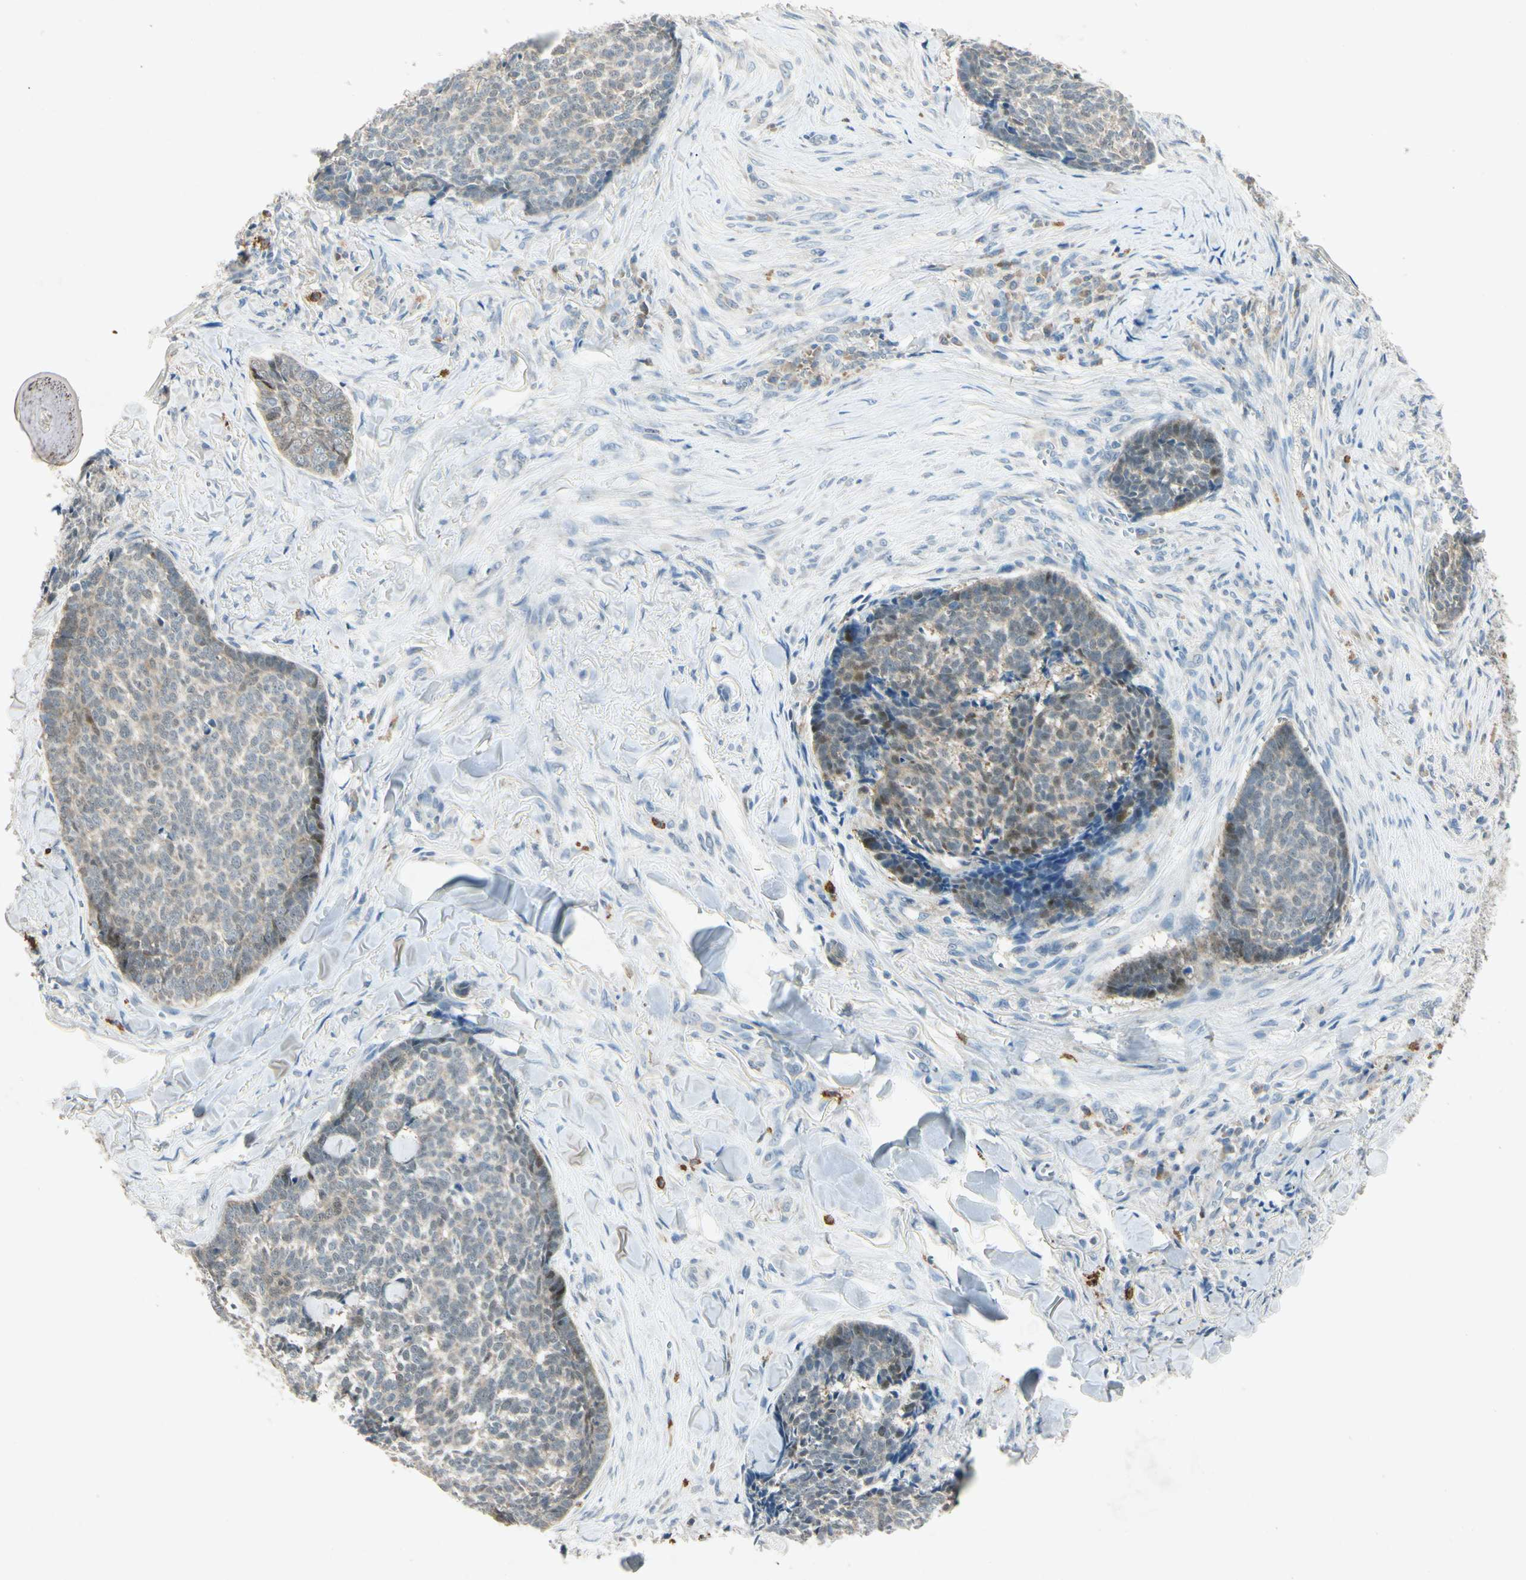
{"staining": {"intensity": "weak", "quantity": "25%-75%", "location": "cytoplasmic/membranous,nuclear"}, "tissue": "skin cancer", "cell_type": "Tumor cells", "image_type": "cancer", "snomed": [{"axis": "morphology", "description": "Basal cell carcinoma"}, {"axis": "topography", "description": "Skin"}], "caption": "Skin cancer (basal cell carcinoma) tissue exhibits weak cytoplasmic/membranous and nuclear expression in approximately 25%-75% of tumor cells, visualized by immunohistochemistry.", "gene": "HSPA1B", "patient": {"sex": "male", "age": 84}}